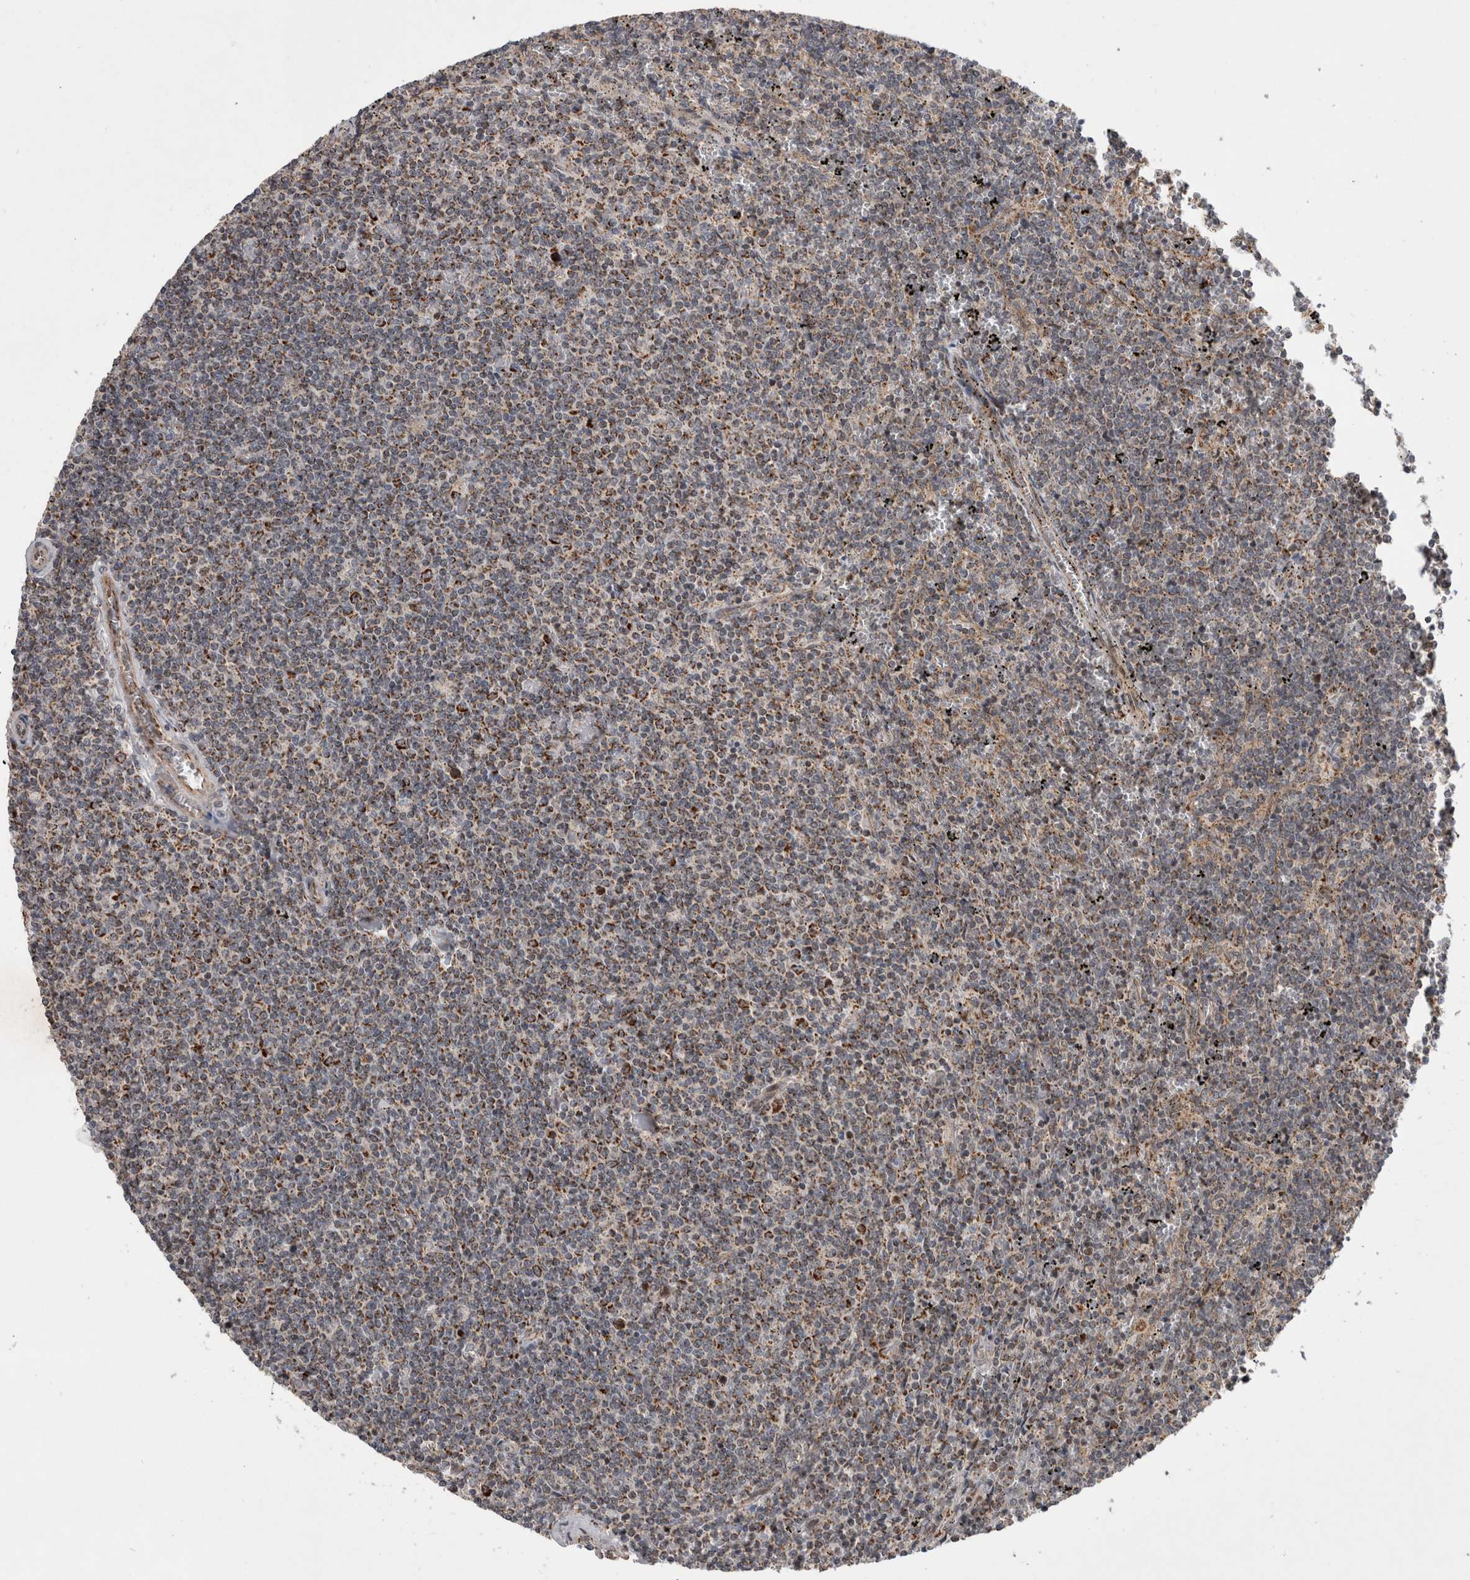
{"staining": {"intensity": "moderate", "quantity": "25%-75%", "location": "cytoplasmic/membranous"}, "tissue": "lymphoma", "cell_type": "Tumor cells", "image_type": "cancer", "snomed": [{"axis": "morphology", "description": "Malignant lymphoma, non-Hodgkin's type, Low grade"}, {"axis": "topography", "description": "Spleen"}], "caption": "Lymphoma stained with IHC demonstrates moderate cytoplasmic/membranous expression in about 25%-75% of tumor cells. (DAB (3,3'-diaminobenzidine) IHC with brightfield microscopy, high magnification).", "gene": "MRPL37", "patient": {"sex": "female", "age": 50}}